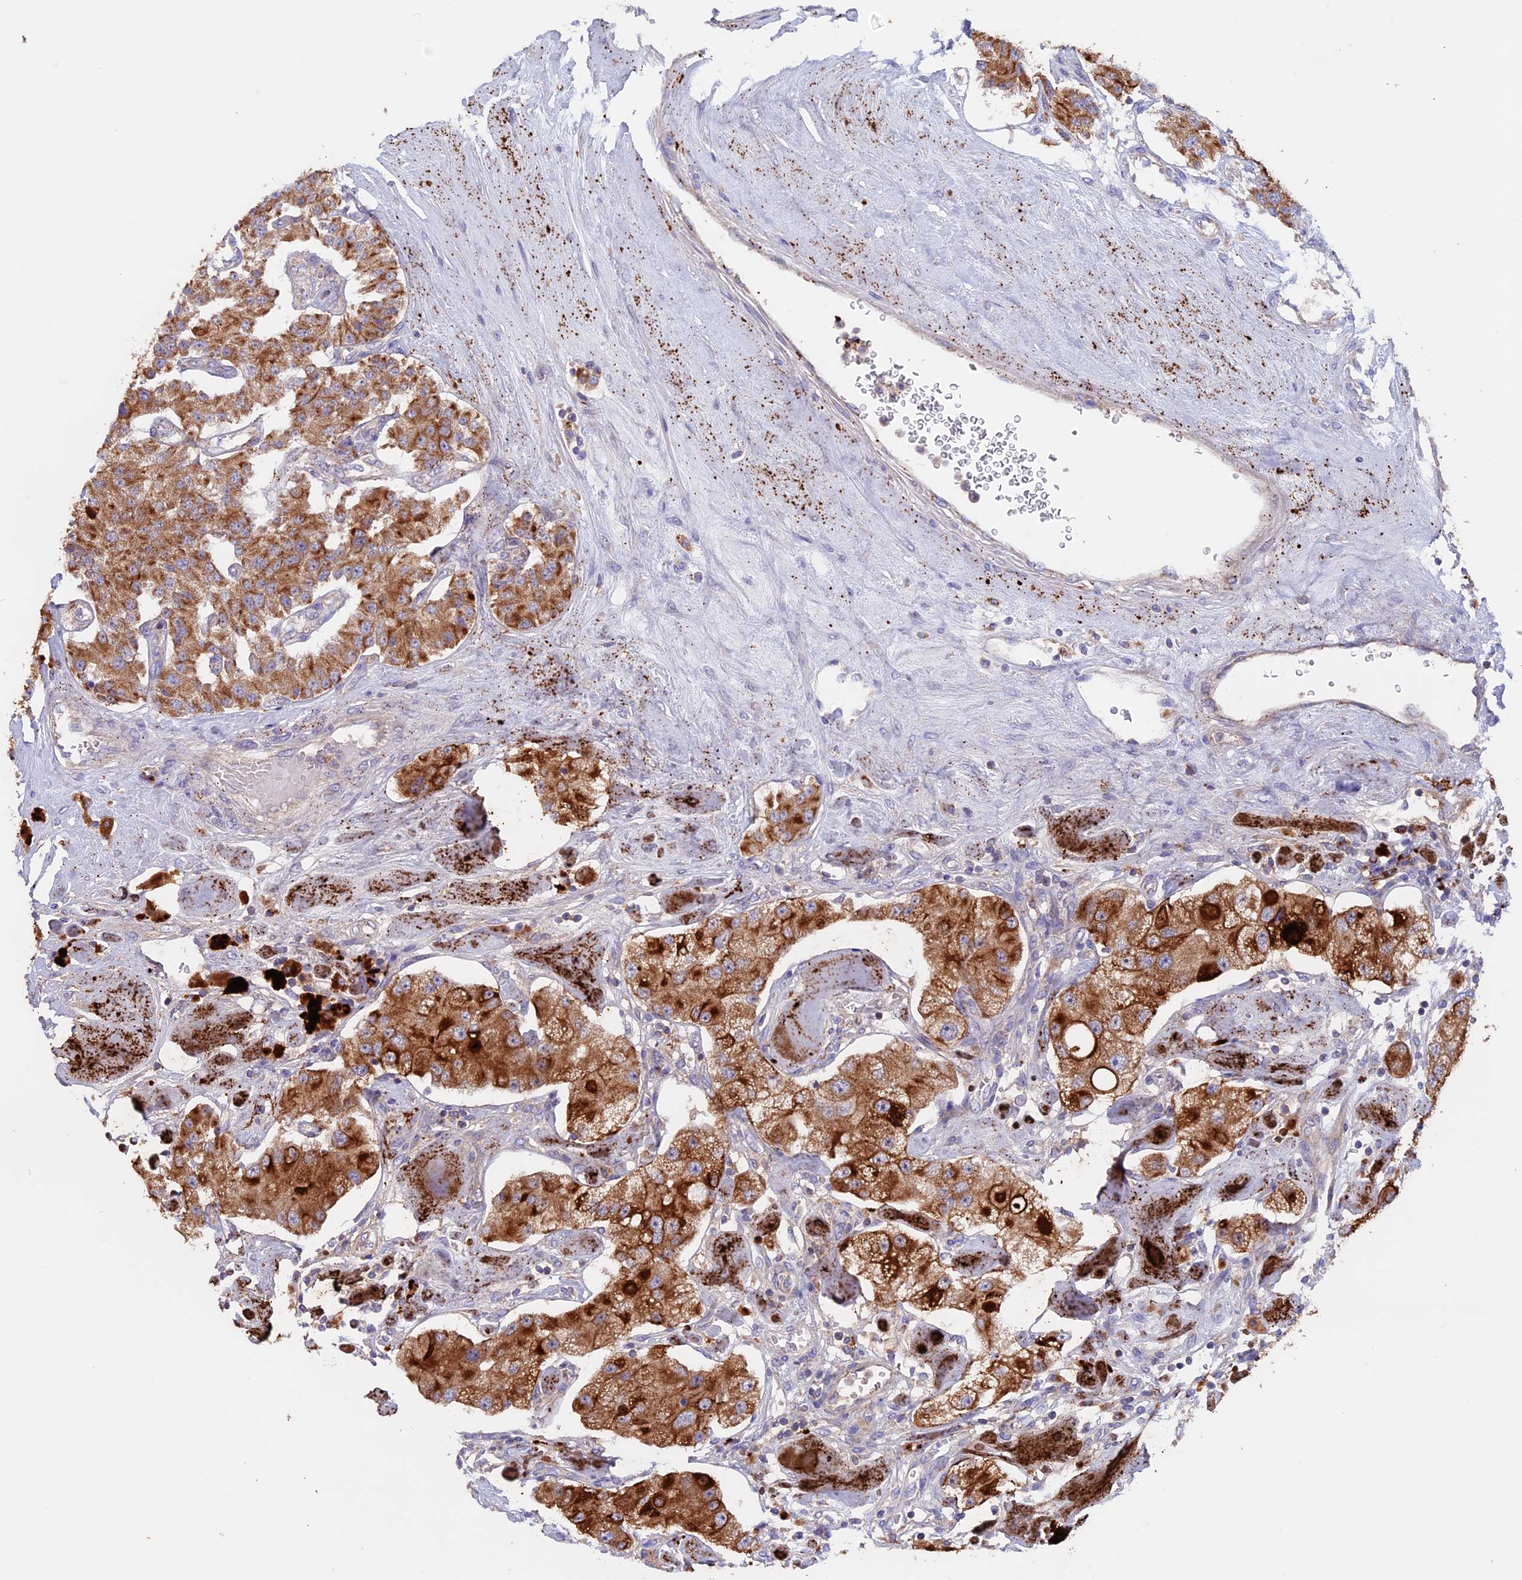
{"staining": {"intensity": "strong", "quantity": ">75%", "location": "cytoplasmic/membranous"}, "tissue": "carcinoid", "cell_type": "Tumor cells", "image_type": "cancer", "snomed": [{"axis": "morphology", "description": "Carcinoid, malignant, NOS"}, {"axis": "topography", "description": "Pancreas"}], "caption": "Immunohistochemistry (DAB) staining of human carcinoid exhibits strong cytoplasmic/membranous protein positivity in approximately >75% of tumor cells.", "gene": "PTPN9", "patient": {"sex": "male", "age": 41}}